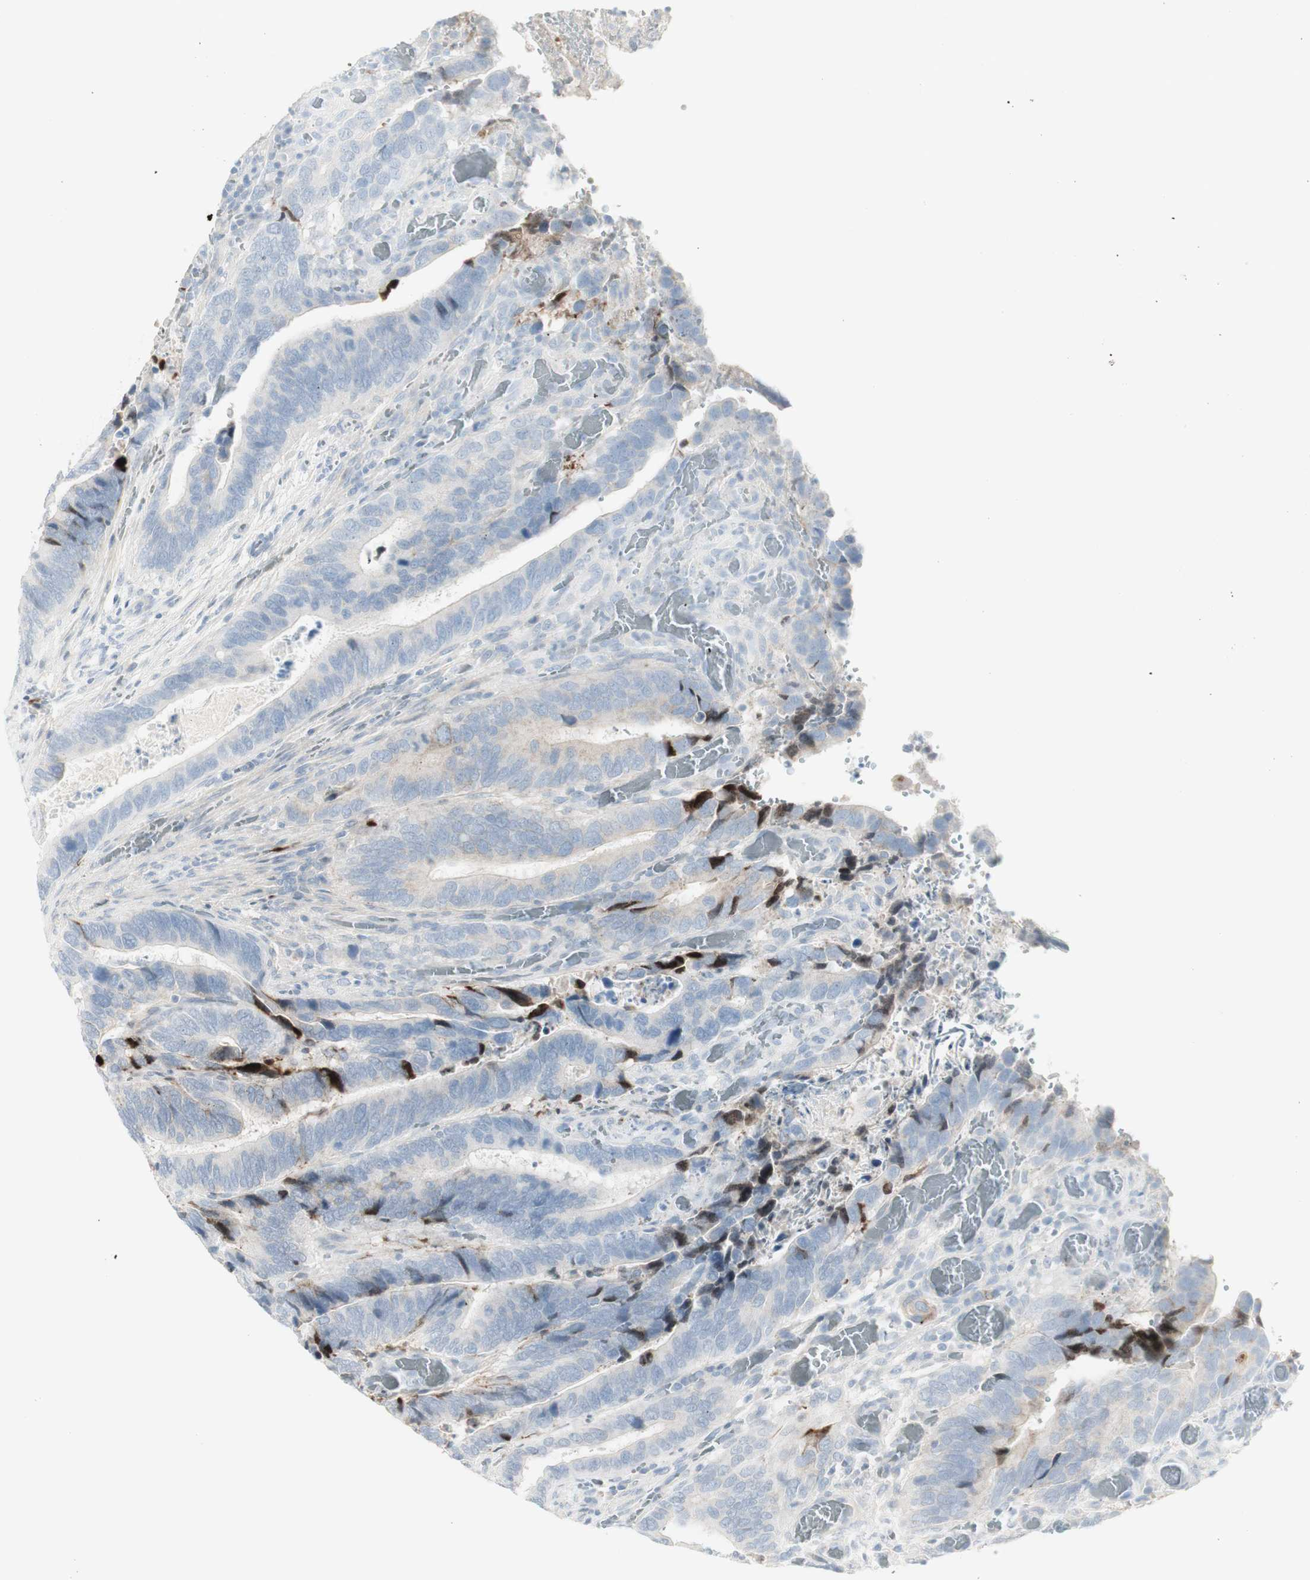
{"staining": {"intensity": "strong", "quantity": "<25%", "location": "cytoplasmic/membranous"}, "tissue": "colorectal cancer", "cell_type": "Tumor cells", "image_type": "cancer", "snomed": [{"axis": "morphology", "description": "Adenocarcinoma, NOS"}, {"axis": "topography", "description": "Colon"}], "caption": "A histopathology image showing strong cytoplasmic/membranous staining in about <25% of tumor cells in adenocarcinoma (colorectal), as visualized by brown immunohistochemical staining.", "gene": "MDK", "patient": {"sex": "male", "age": 72}}